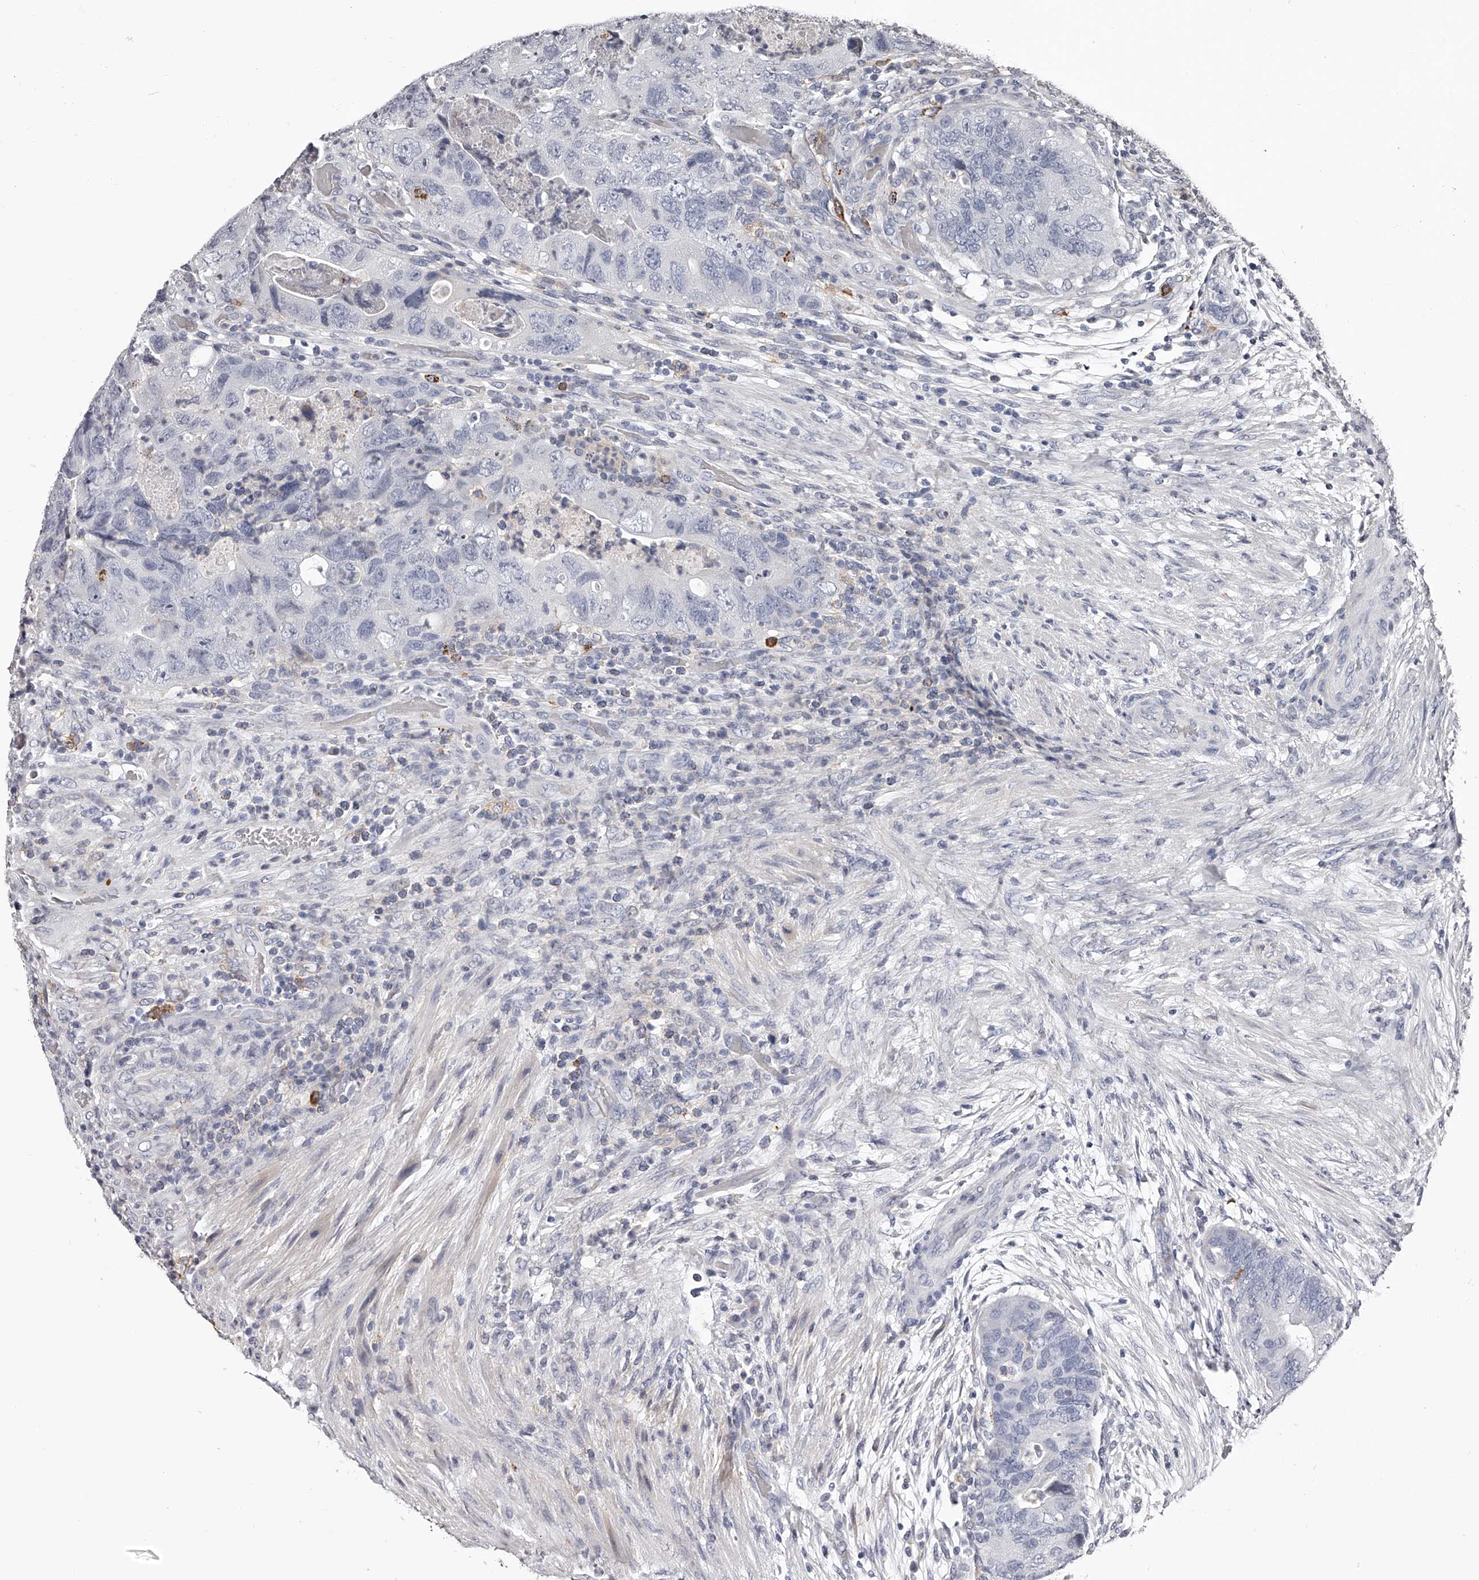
{"staining": {"intensity": "negative", "quantity": "none", "location": "none"}, "tissue": "colorectal cancer", "cell_type": "Tumor cells", "image_type": "cancer", "snomed": [{"axis": "morphology", "description": "Adenocarcinoma, NOS"}, {"axis": "topography", "description": "Rectum"}], "caption": "A high-resolution photomicrograph shows immunohistochemistry (IHC) staining of colorectal adenocarcinoma, which demonstrates no significant expression in tumor cells.", "gene": "PACSIN1", "patient": {"sex": "male", "age": 63}}